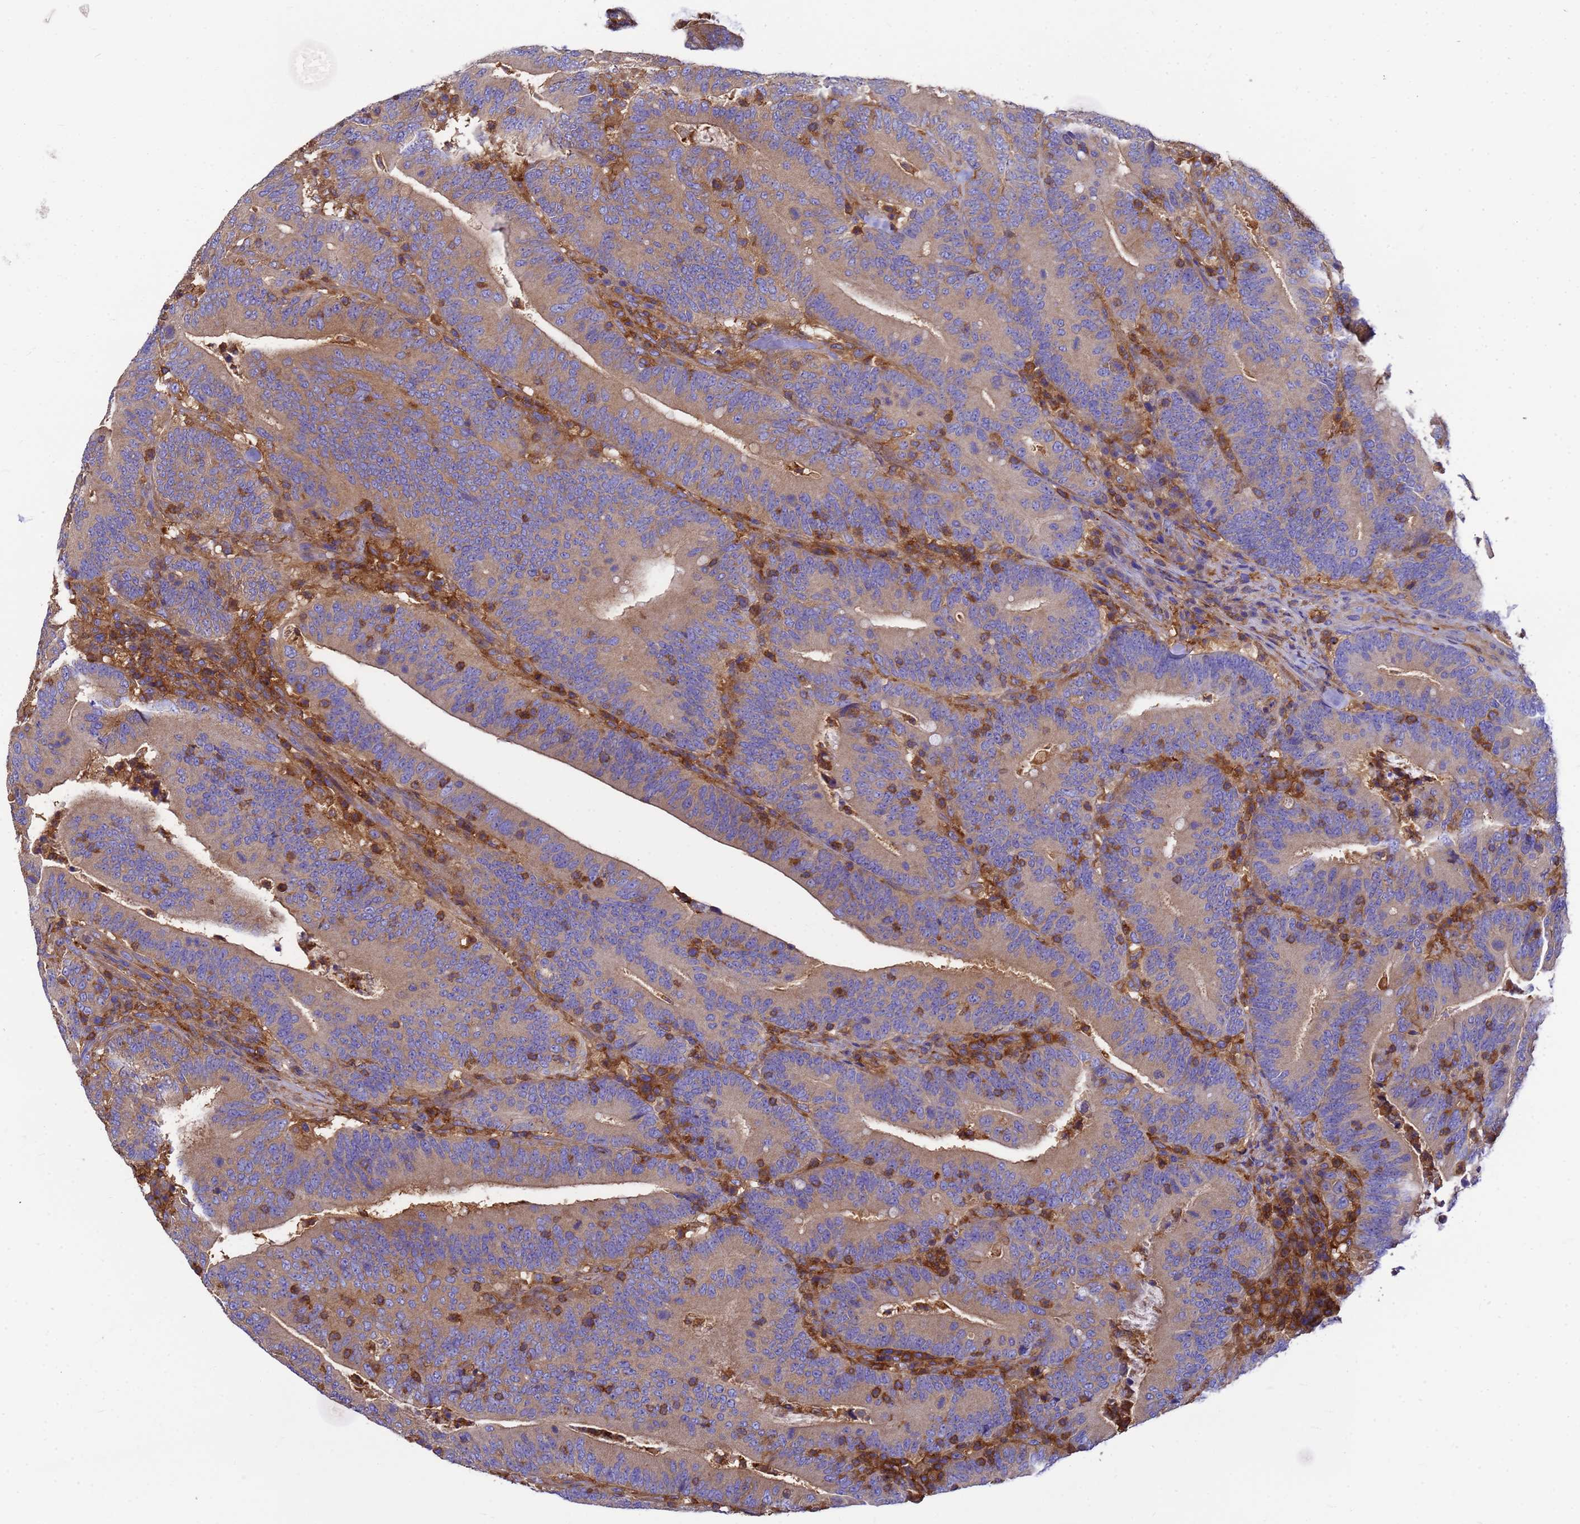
{"staining": {"intensity": "weak", "quantity": "25%-75%", "location": "cytoplasmic/membranous"}, "tissue": "colorectal cancer", "cell_type": "Tumor cells", "image_type": "cancer", "snomed": [{"axis": "morphology", "description": "Adenocarcinoma, NOS"}, {"axis": "topography", "description": "Colon"}], "caption": "An immunohistochemistry (IHC) photomicrograph of tumor tissue is shown. Protein staining in brown shows weak cytoplasmic/membranous positivity in colorectal cancer within tumor cells.", "gene": "ZNF235", "patient": {"sex": "female", "age": 66}}